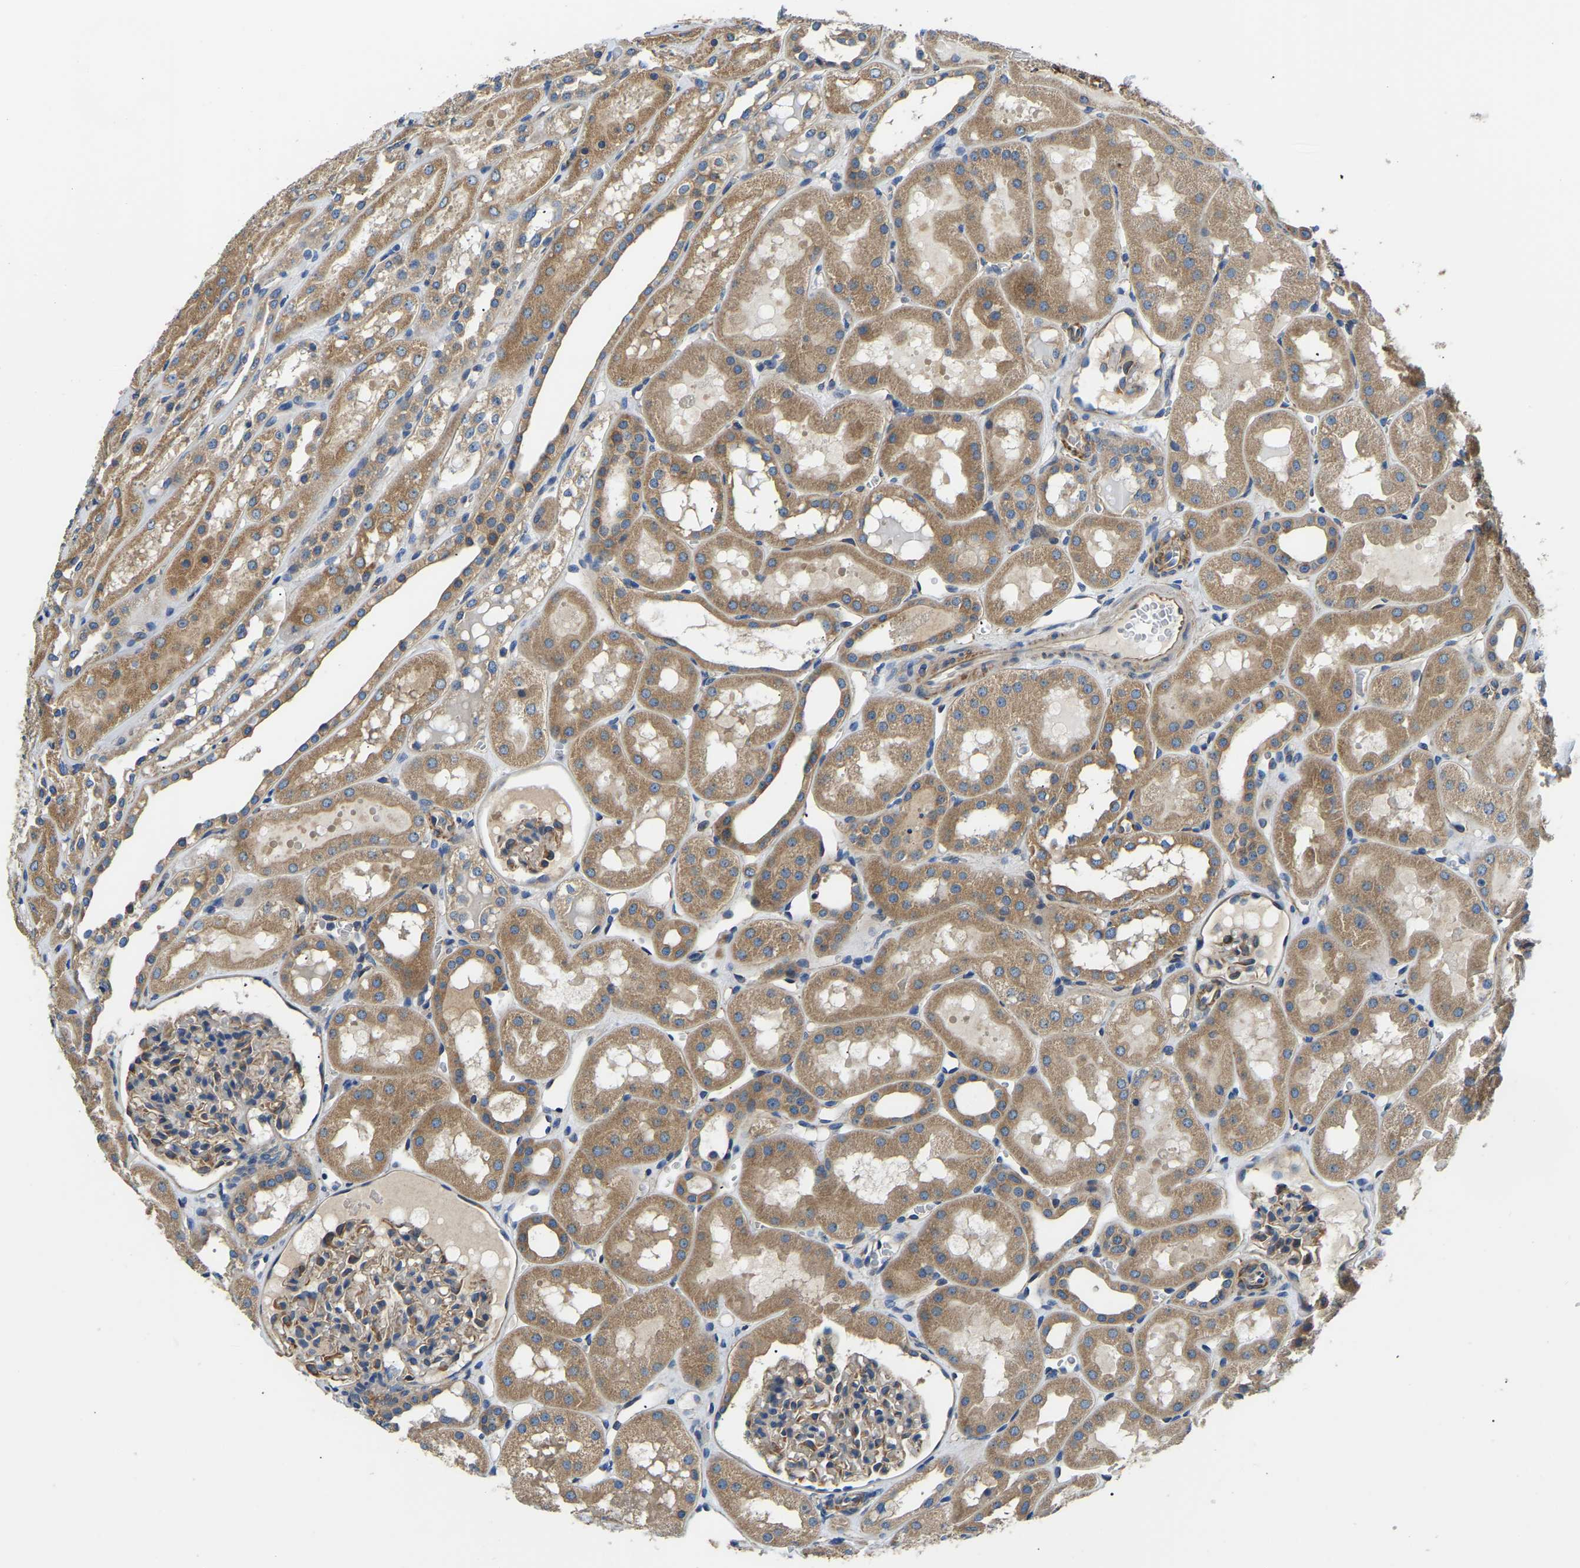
{"staining": {"intensity": "moderate", "quantity": "25%-75%", "location": "cytoplasmic/membranous"}, "tissue": "kidney", "cell_type": "Cells in glomeruli", "image_type": "normal", "snomed": [{"axis": "morphology", "description": "Normal tissue, NOS"}, {"axis": "topography", "description": "Kidney"}, {"axis": "topography", "description": "Urinary bladder"}], "caption": "DAB (3,3'-diaminobenzidine) immunohistochemical staining of unremarkable kidney reveals moderate cytoplasmic/membranous protein expression in about 25%-75% of cells in glomeruli. The protein is stained brown, and the nuclei are stained in blue (DAB IHC with brightfield microscopy, high magnification).", "gene": "CSDE1", "patient": {"sex": "male", "age": 16}}